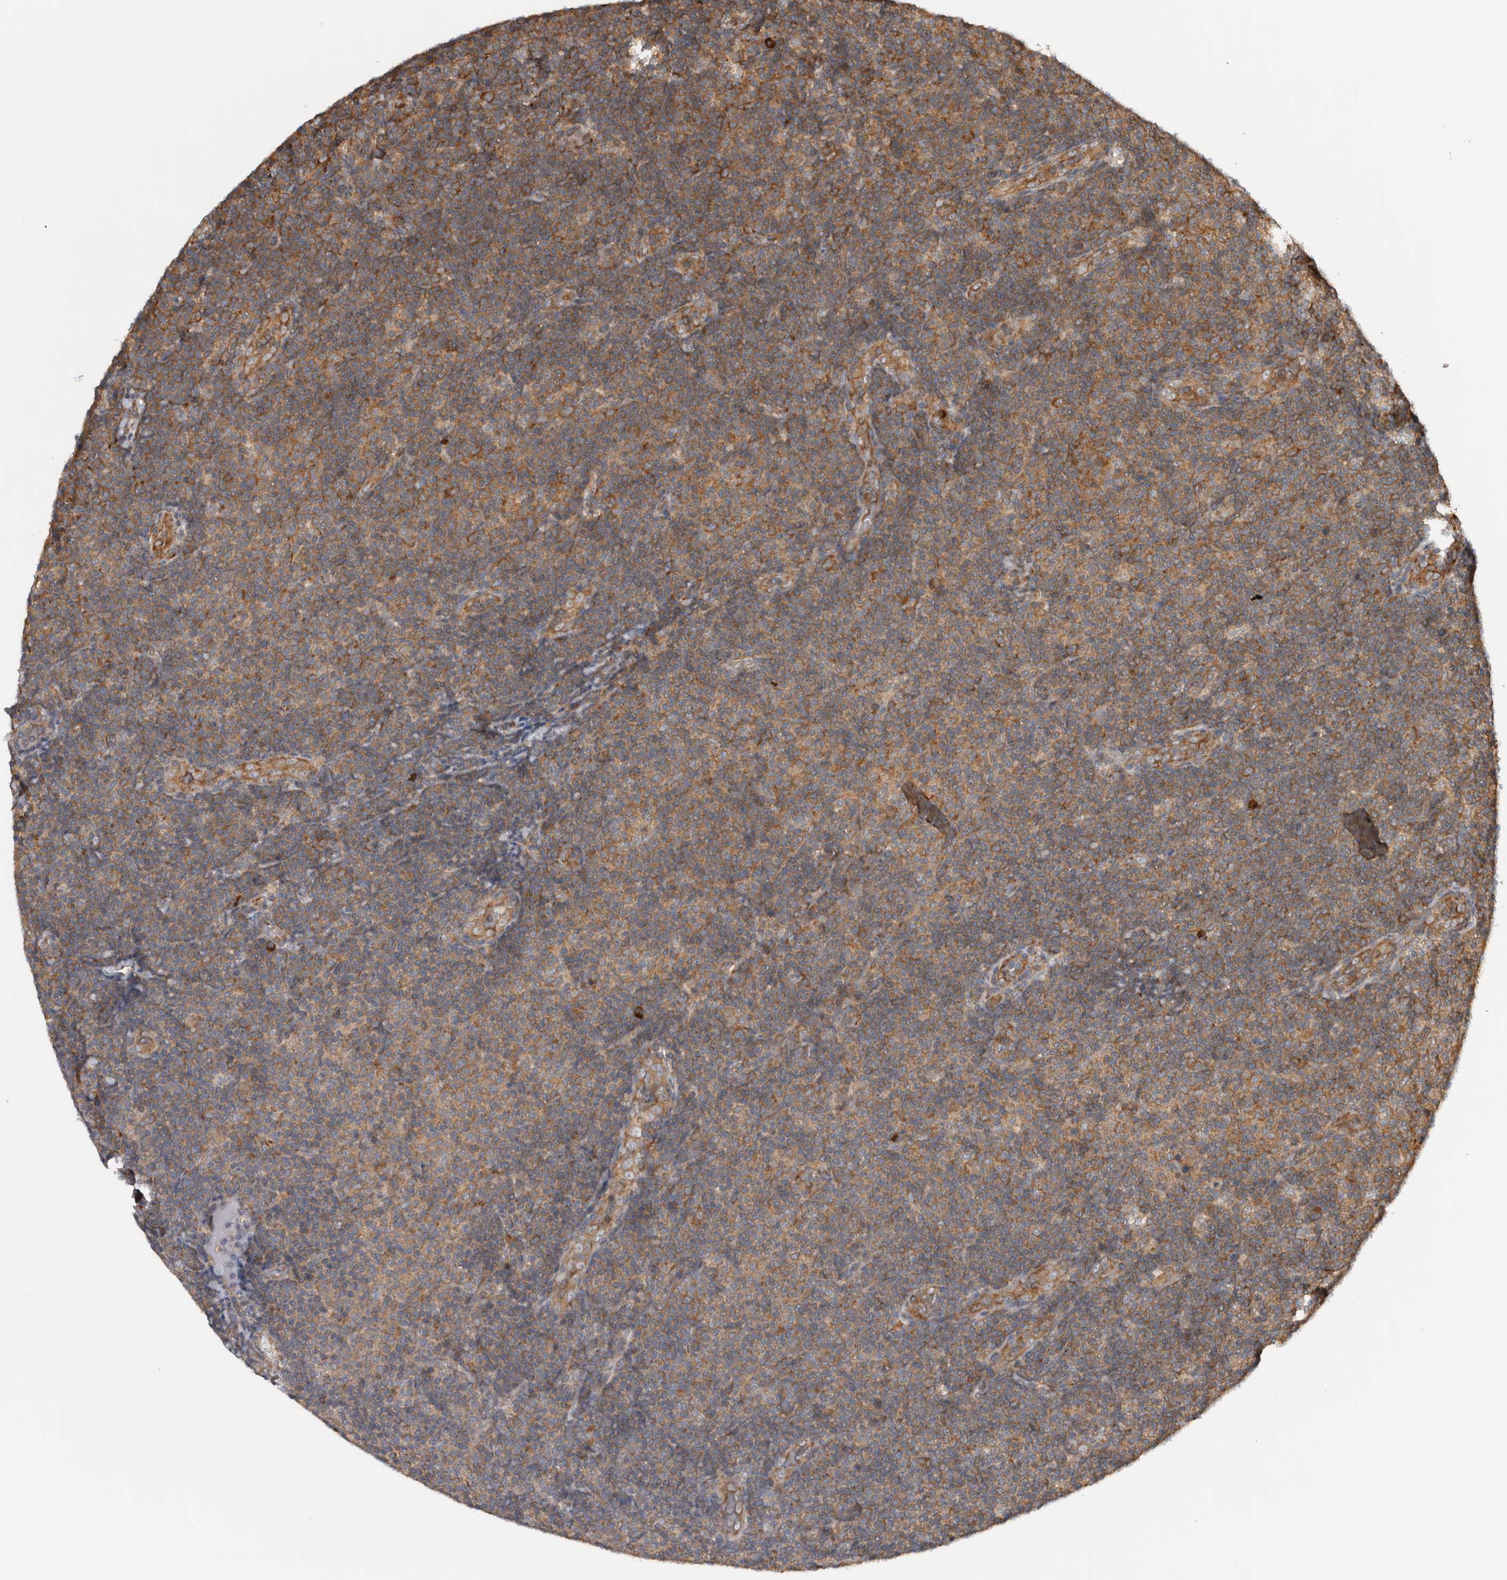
{"staining": {"intensity": "moderate", "quantity": ">75%", "location": "cytoplasmic/membranous"}, "tissue": "lymphoma", "cell_type": "Tumor cells", "image_type": "cancer", "snomed": [{"axis": "morphology", "description": "Malignant lymphoma, non-Hodgkin's type, Low grade"}, {"axis": "topography", "description": "Lymph node"}], "caption": "Immunohistochemical staining of malignant lymphoma, non-Hodgkin's type (low-grade) shows medium levels of moderate cytoplasmic/membranous positivity in approximately >75% of tumor cells.", "gene": "EIF3H", "patient": {"sex": "male", "age": 83}}